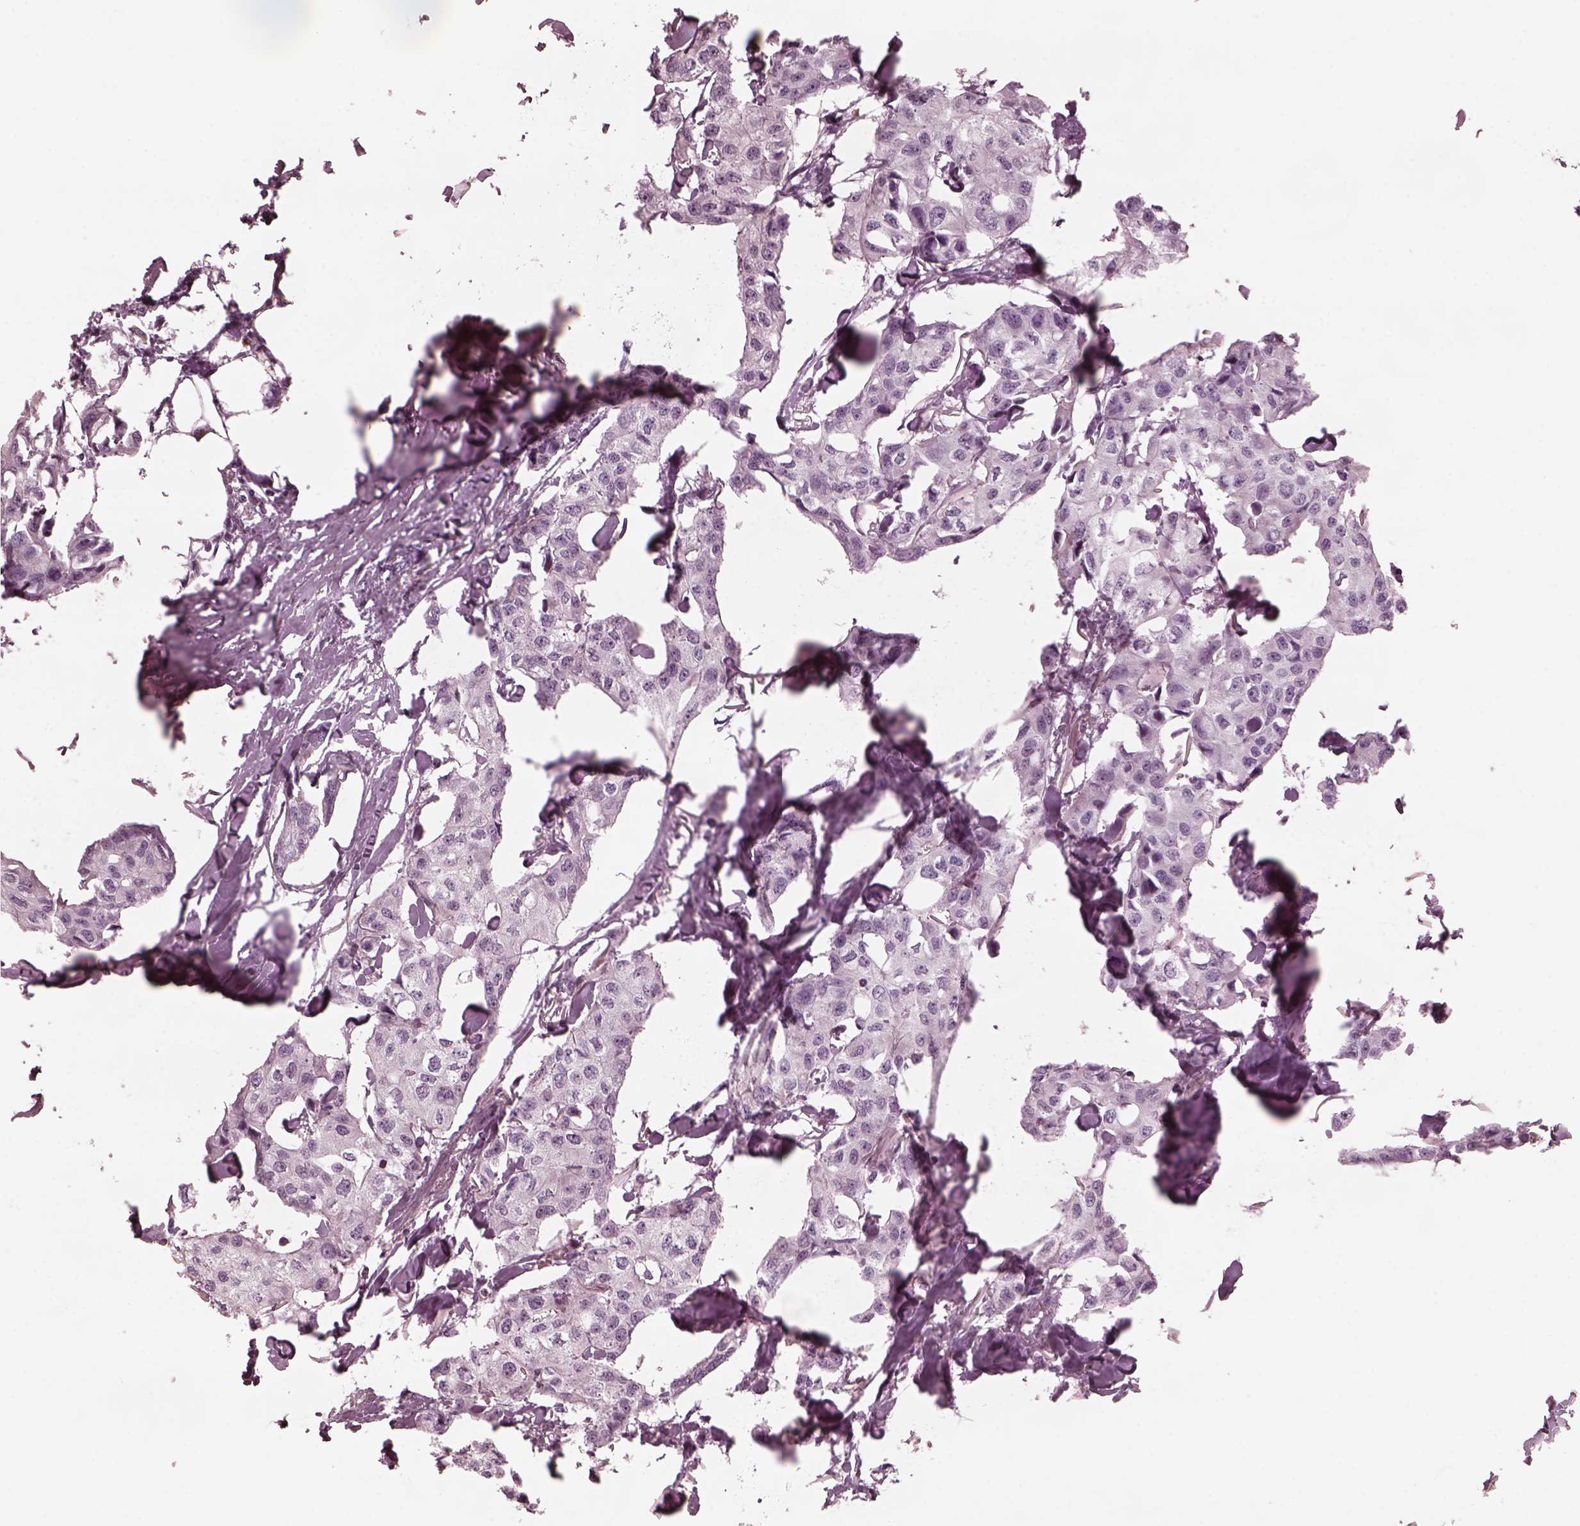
{"staining": {"intensity": "negative", "quantity": "none", "location": "none"}, "tissue": "breast cancer", "cell_type": "Tumor cells", "image_type": "cancer", "snomed": [{"axis": "morphology", "description": "Duct carcinoma"}, {"axis": "topography", "description": "Breast"}], "caption": "An image of human breast invasive ductal carcinoma is negative for staining in tumor cells.", "gene": "KIF6", "patient": {"sex": "female", "age": 80}}